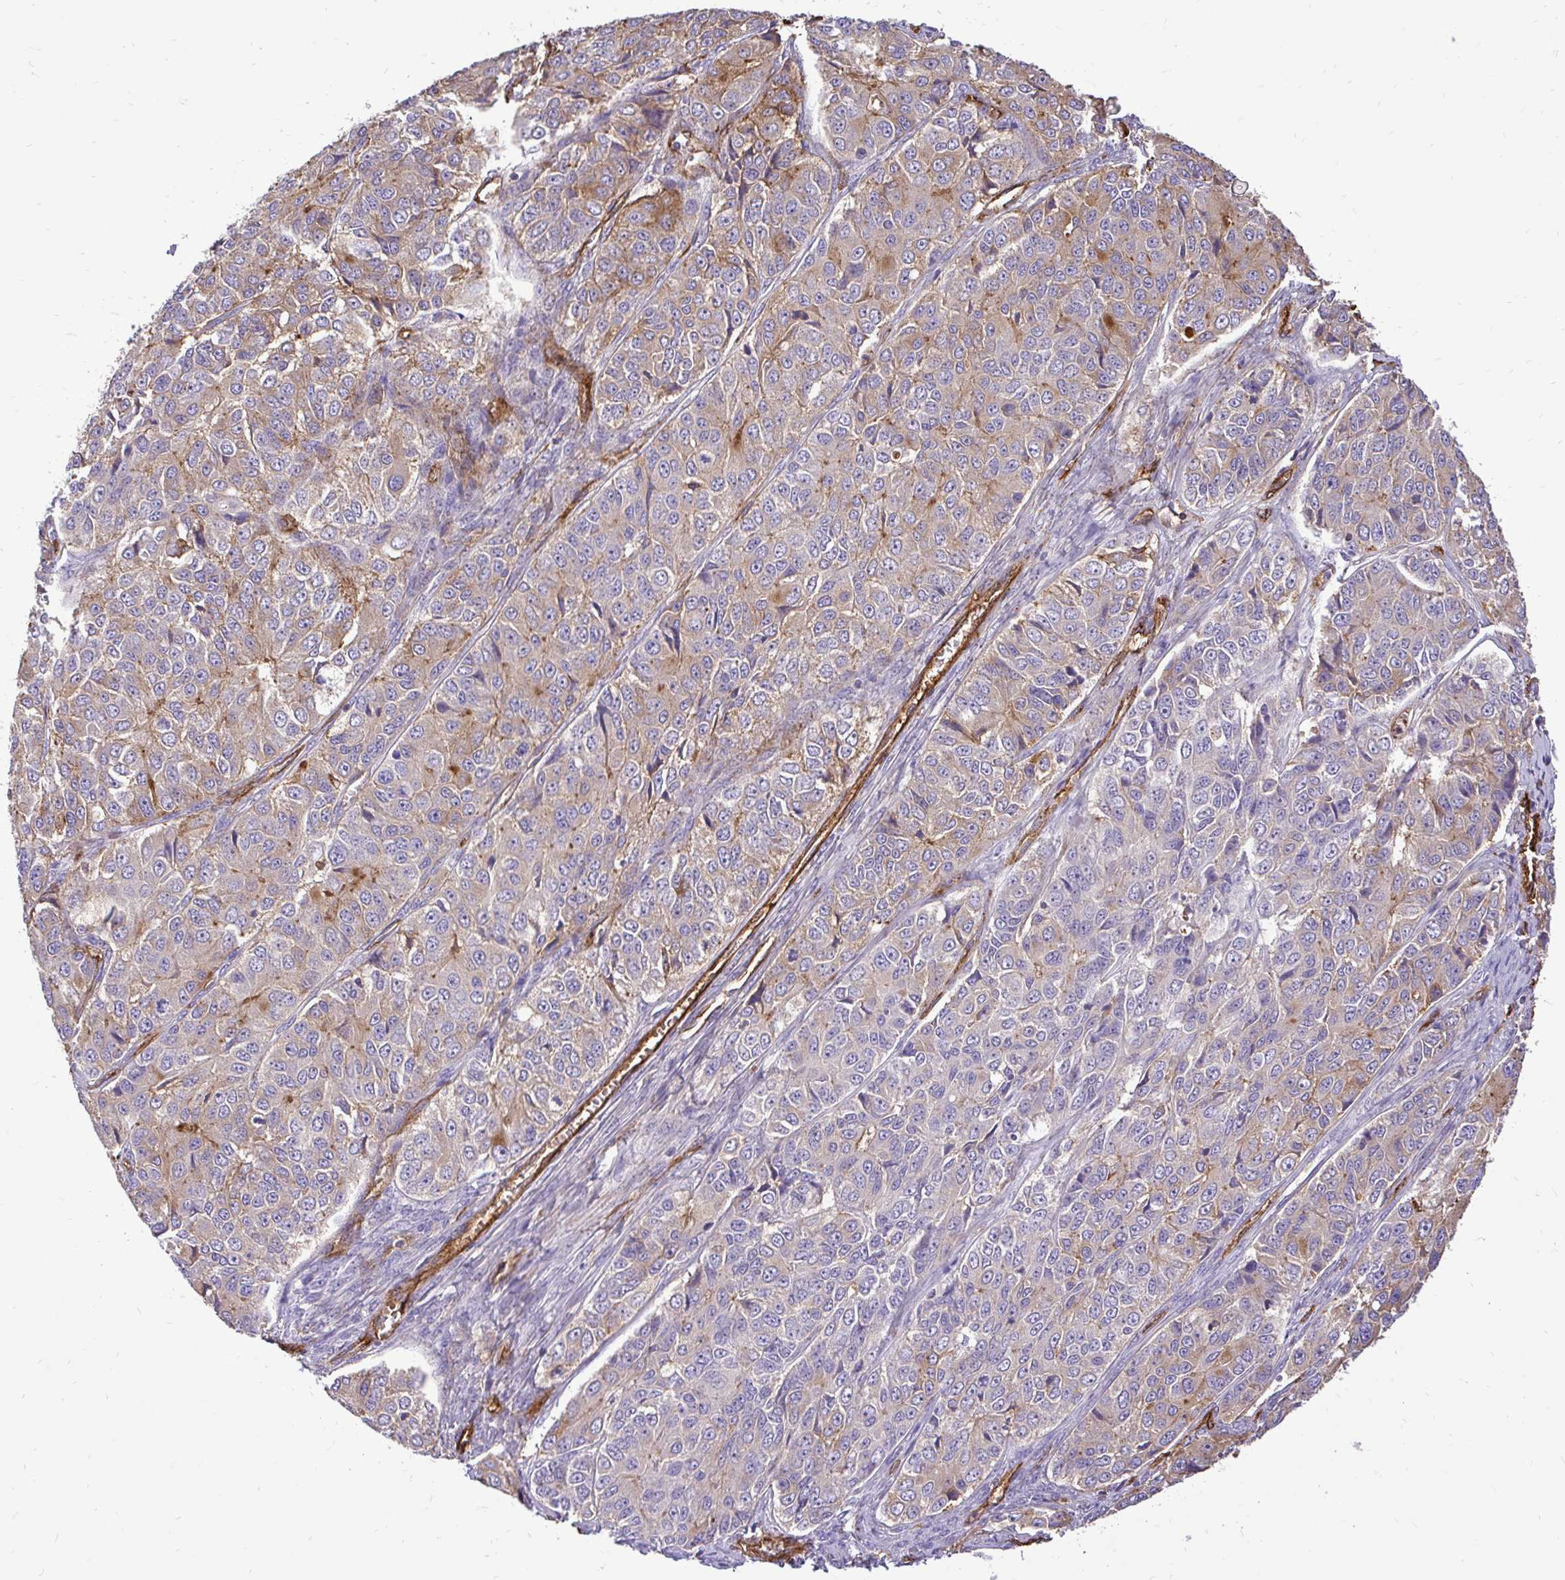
{"staining": {"intensity": "moderate", "quantity": "25%-75%", "location": "cytoplasmic/membranous"}, "tissue": "ovarian cancer", "cell_type": "Tumor cells", "image_type": "cancer", "snomed": [{"axis": "morphology", "description": "Carcinoma, endometroid"}, {"axis": "topography", "description": "Ovary"}], "caption": "Immunohistochemistry (IHC) image of human ovarian cancer (endometroid carcinoma) stained for a protein (brown), which displays medium levels of moderate cytoplasmic/membranous staining in approximately 25%-75% of tumor cells.", "gene": "PTPRK", "patient": {"sex": "female", "age": 51}}